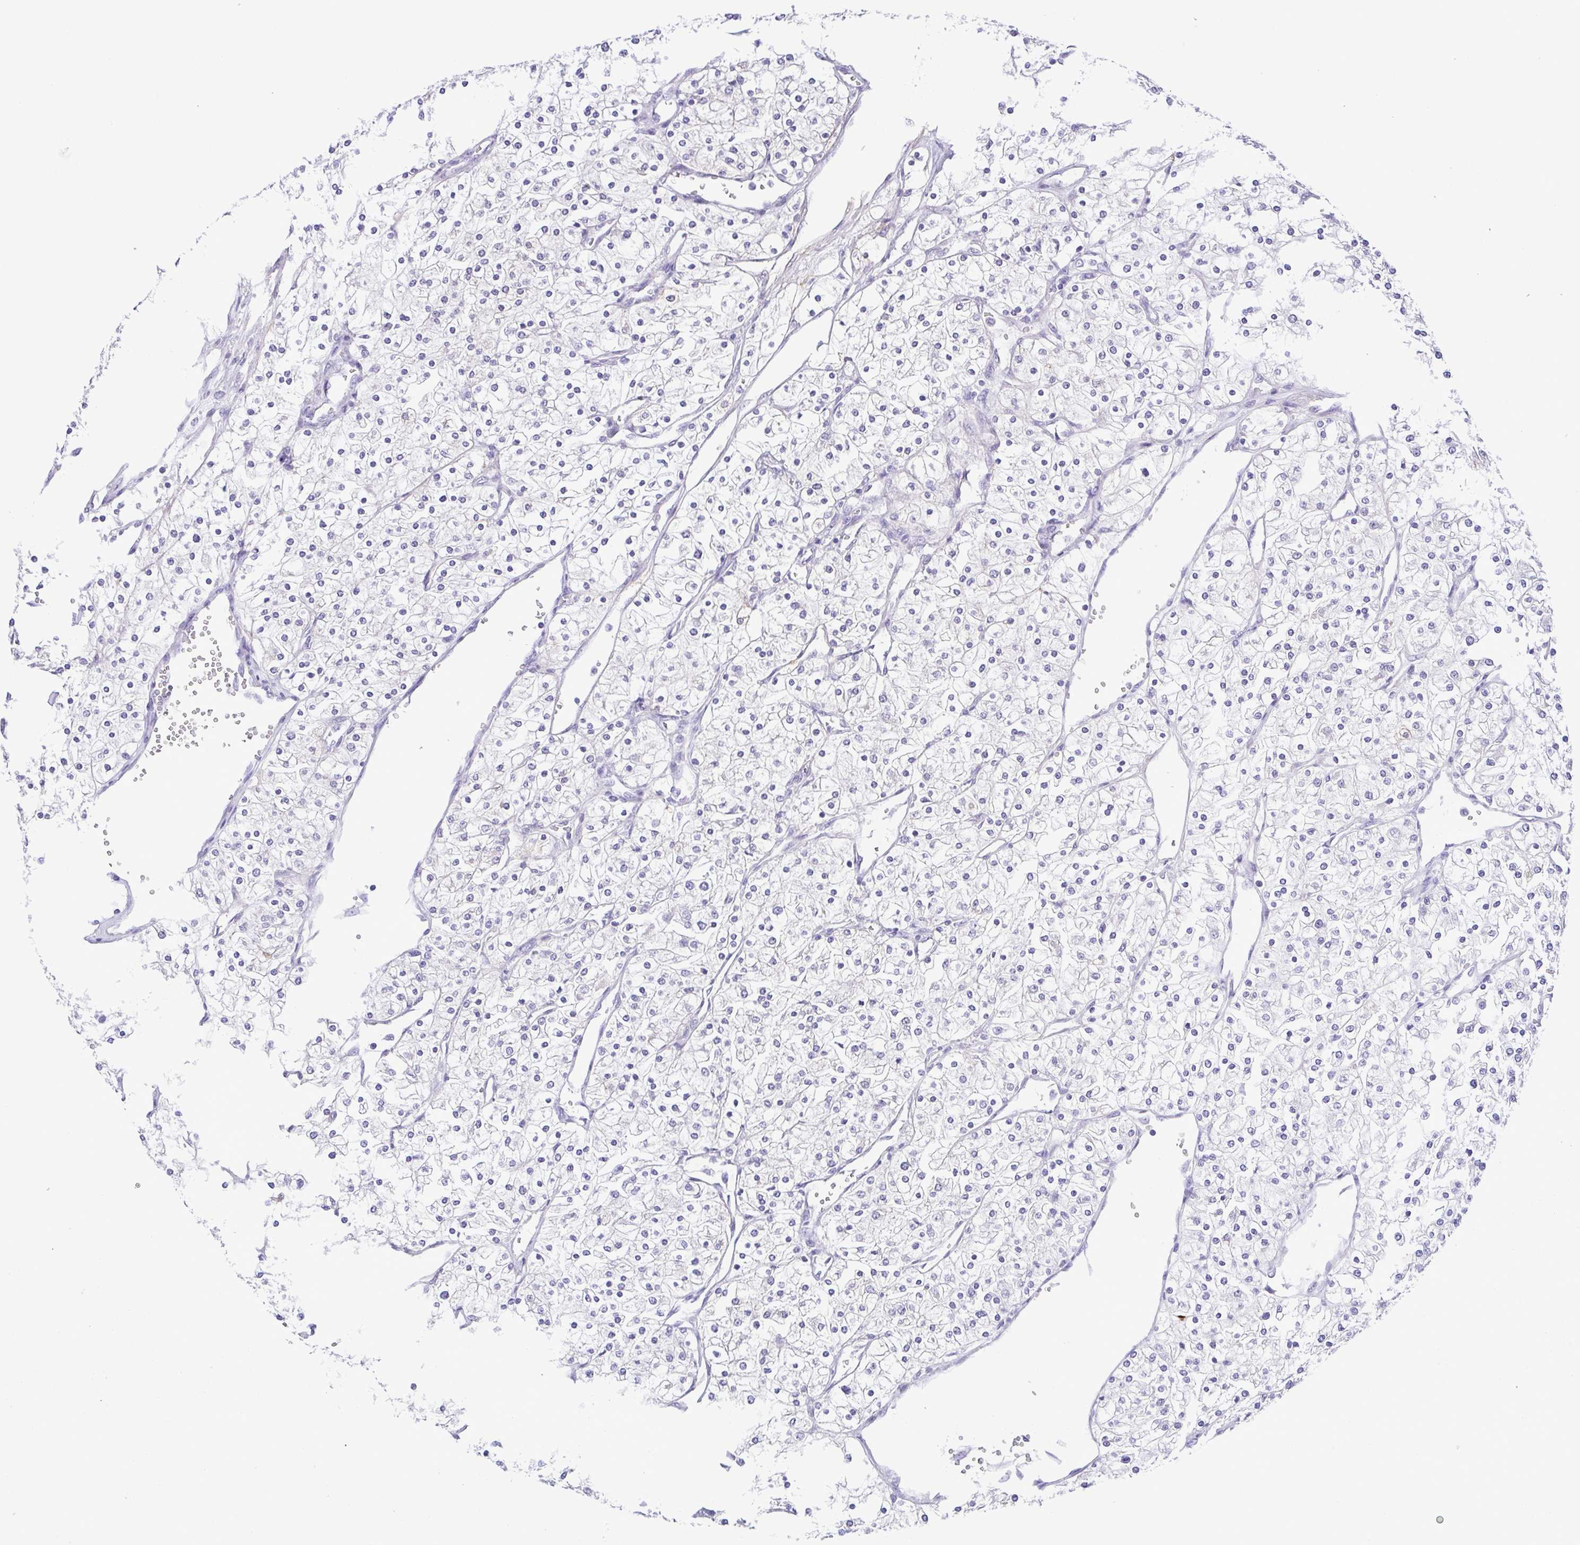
{"staining": {"intensity": "negative", "quantity": "none", "location": "none"}, "tissue": "renal cancer", "cell_type": "Tumor cells", "image_type": "cancer", "snomed": [{"axis": "morphology", "description": "Adenocarcinoma, NOS"}, {"axis": "topography", "description": "Kidney"}], "caption": "Renal adenocarcinoma was stained to show a protein in brown. There is no significant staining in tumor cells.", "gene": "DCLK2", "patient": {"sex": "male", "age": 80}}